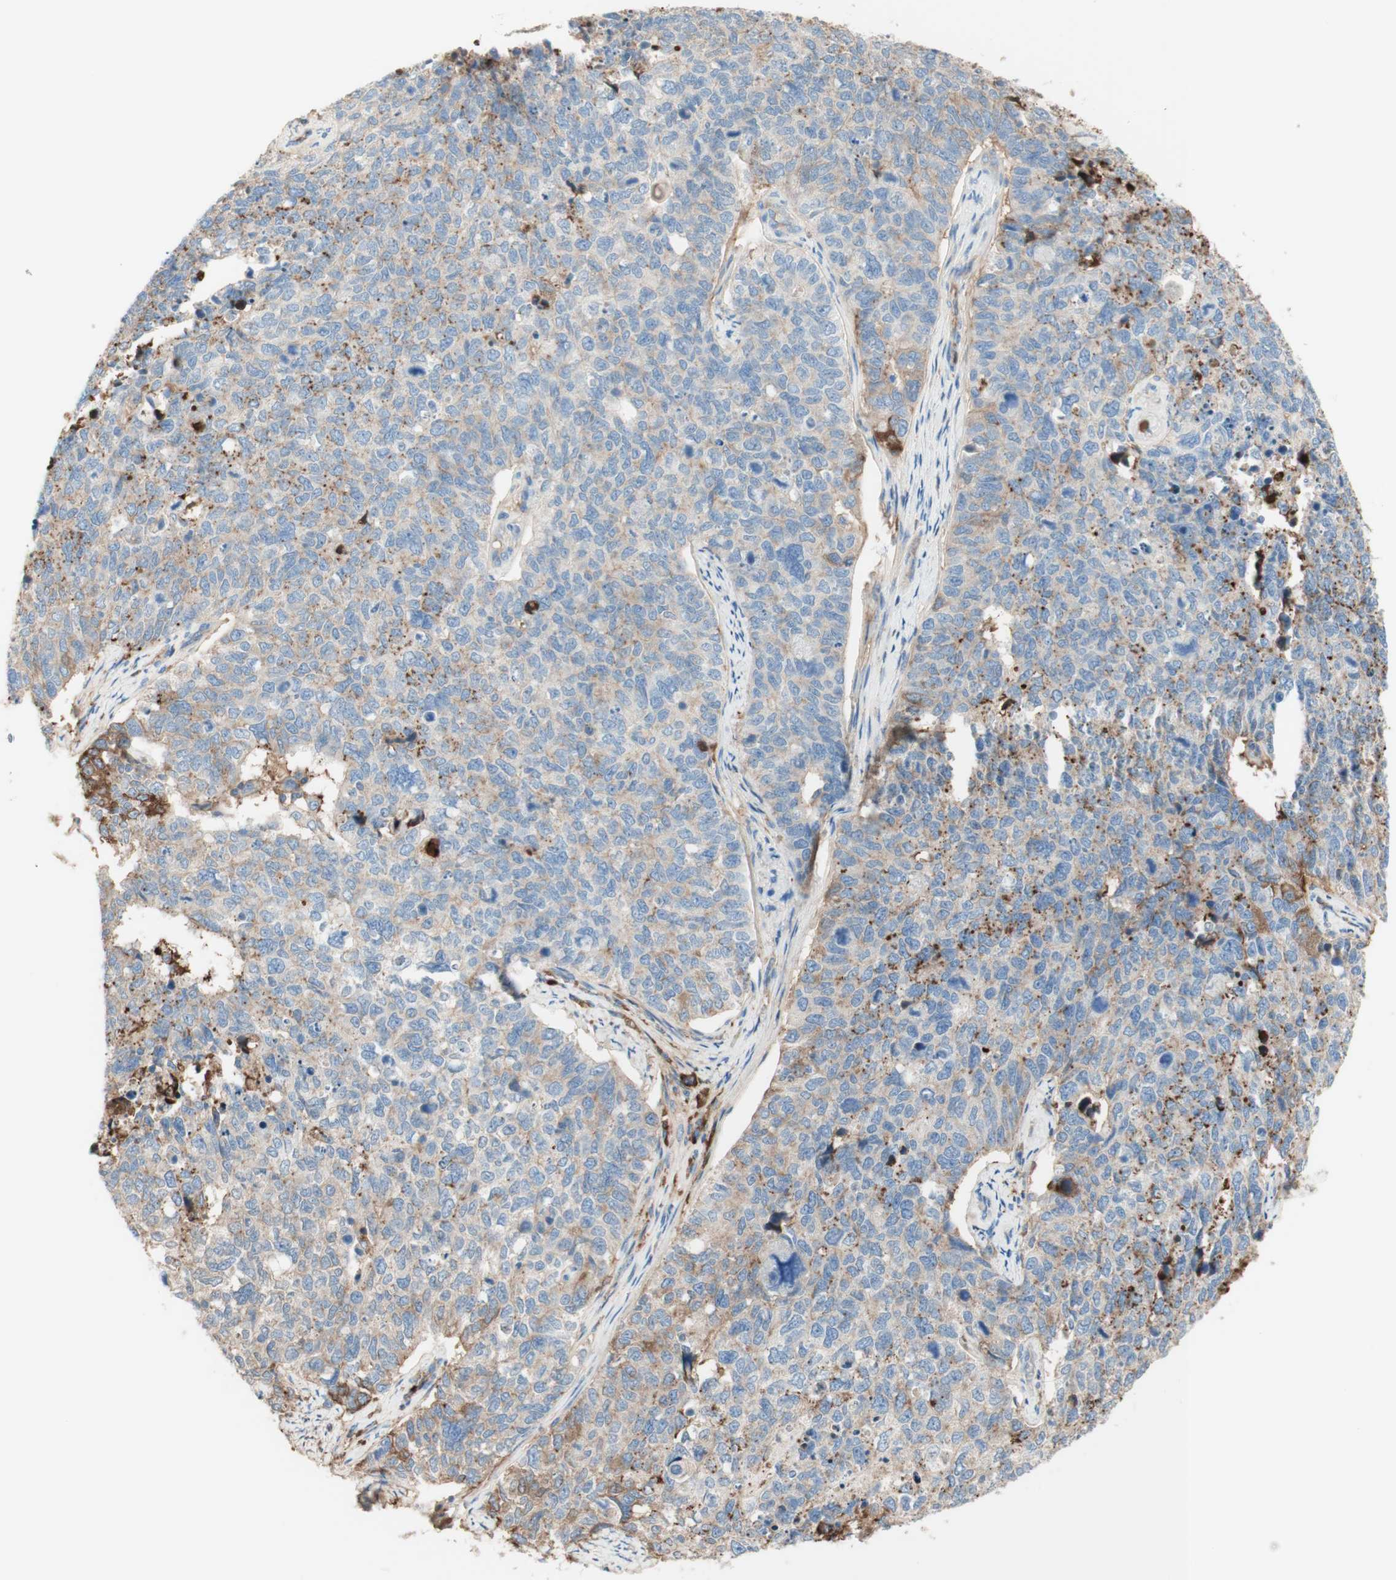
{"staining": {"intensity": "weak", "quantity": "25%-75%", "location": "cytoplasmic/membranous"}, "tissue": "cervical cancer", "cell_type": "Tumor cells", "image_type": "cancer", "snomed": [{"axis": "morphology", "description": "Squamous cell carcinoma, NOS"}, {"axis": "topography", "description": "Cervix"}], "caption": "Immunohistochemical staining of cervical cancer demonstrates low levels of weak cytoplasmic/membranous expression in approximately 25%-75% of tumor cells. The staining is performed using DAB brown chromogen to label protein expression. The nuclei are counter-stained blue using hematoxylin.", "gene": "KNG1", "patient": {"sex": "female", "age": 63}}